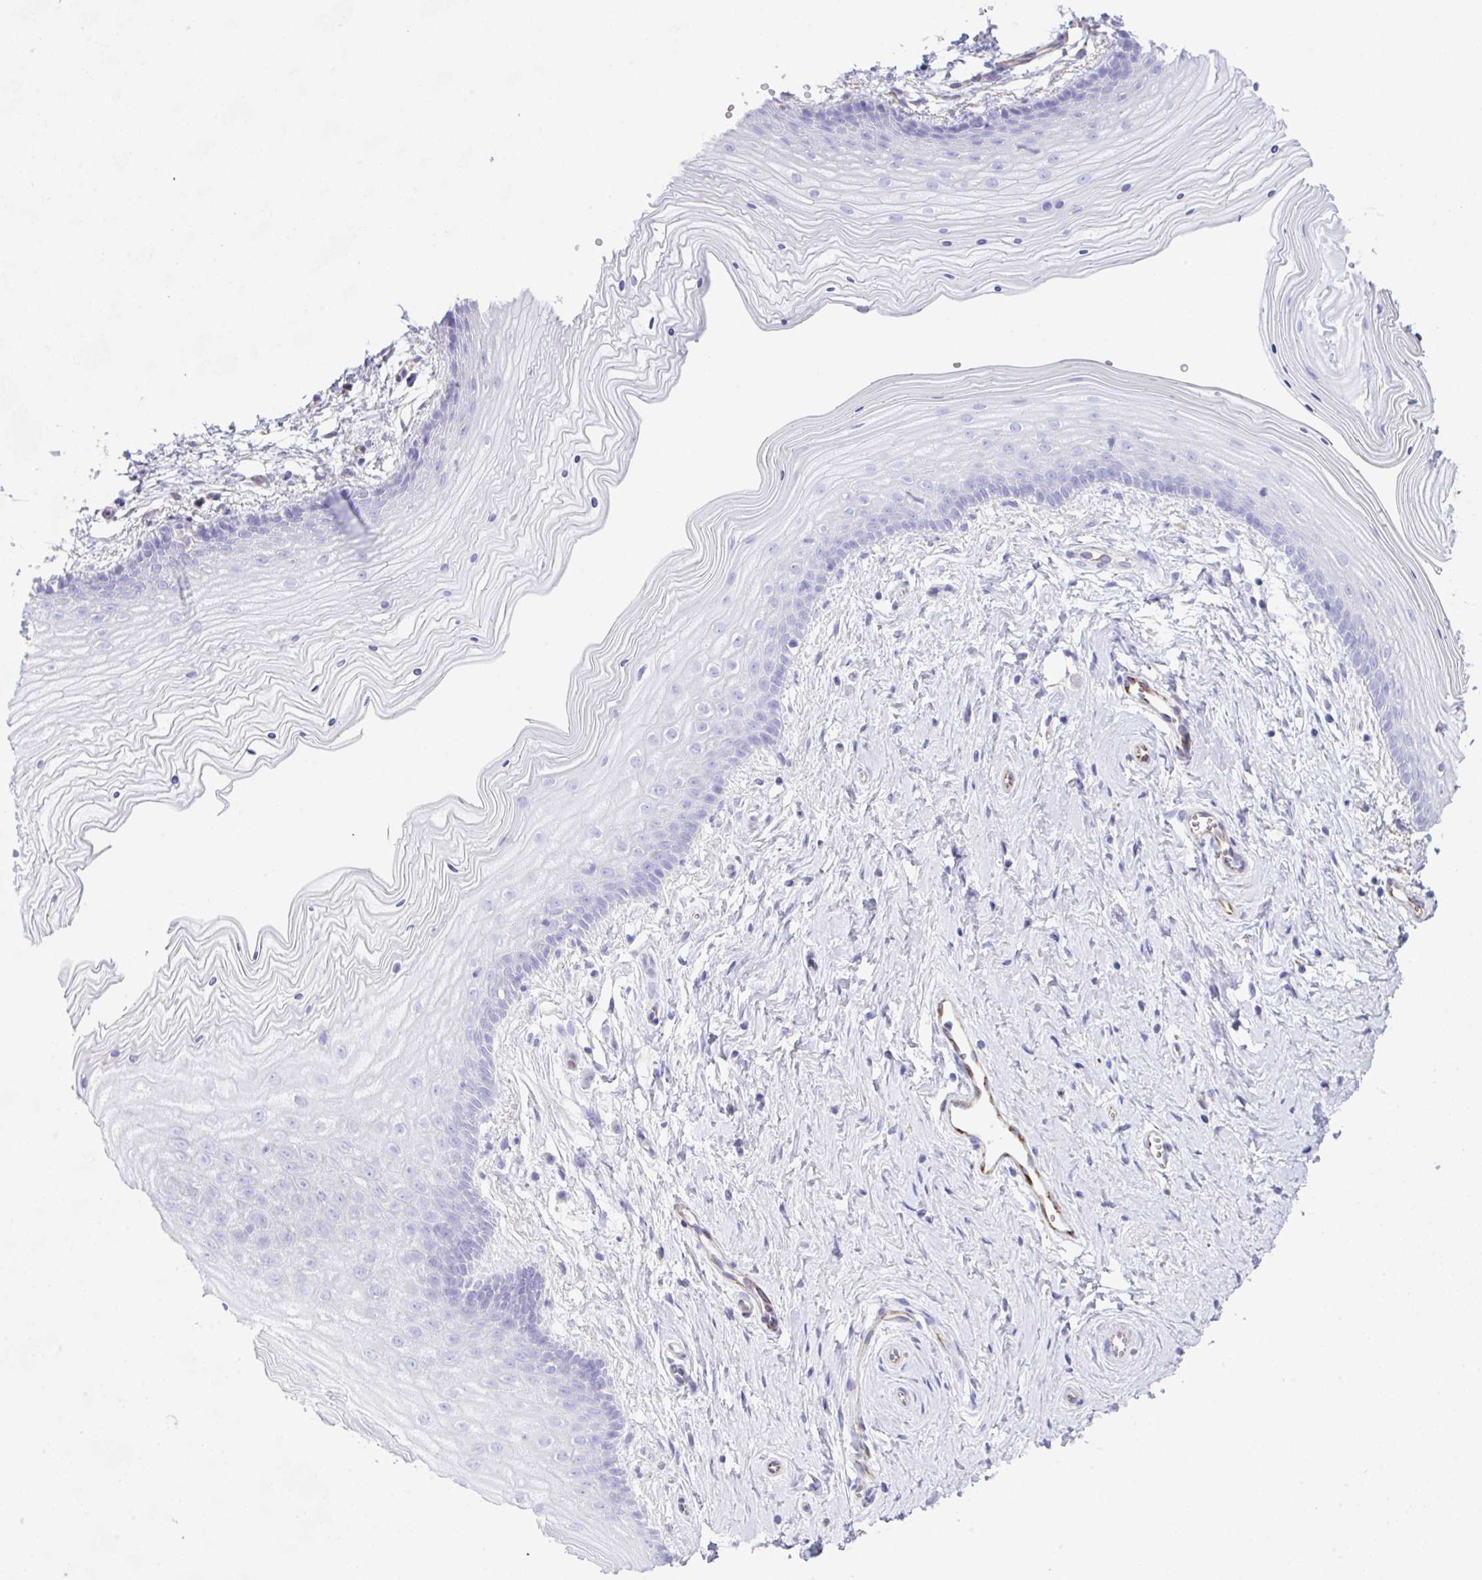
{"staining": {"intensity": "negative", "quantity": "none", "location": "none"}, "tissue": "vagina", "cell_type": "Squamous epithelial cells", "image_type": "normal", "snomed": [{"axis": "morphology", "description": "Normal tissue, NOS"}, {"axis": "topography", "description": "Vagina"}], "caption": "This image is of unremarkable vagina stained with immunohistochemistry (IHC) to label a protein in brown with the nuclei are counter-stained blue. There is no positivity in squamous epithelial cells.", "gene": "NDUFAF8", "patient": {"sex": "female", "age": 38}}